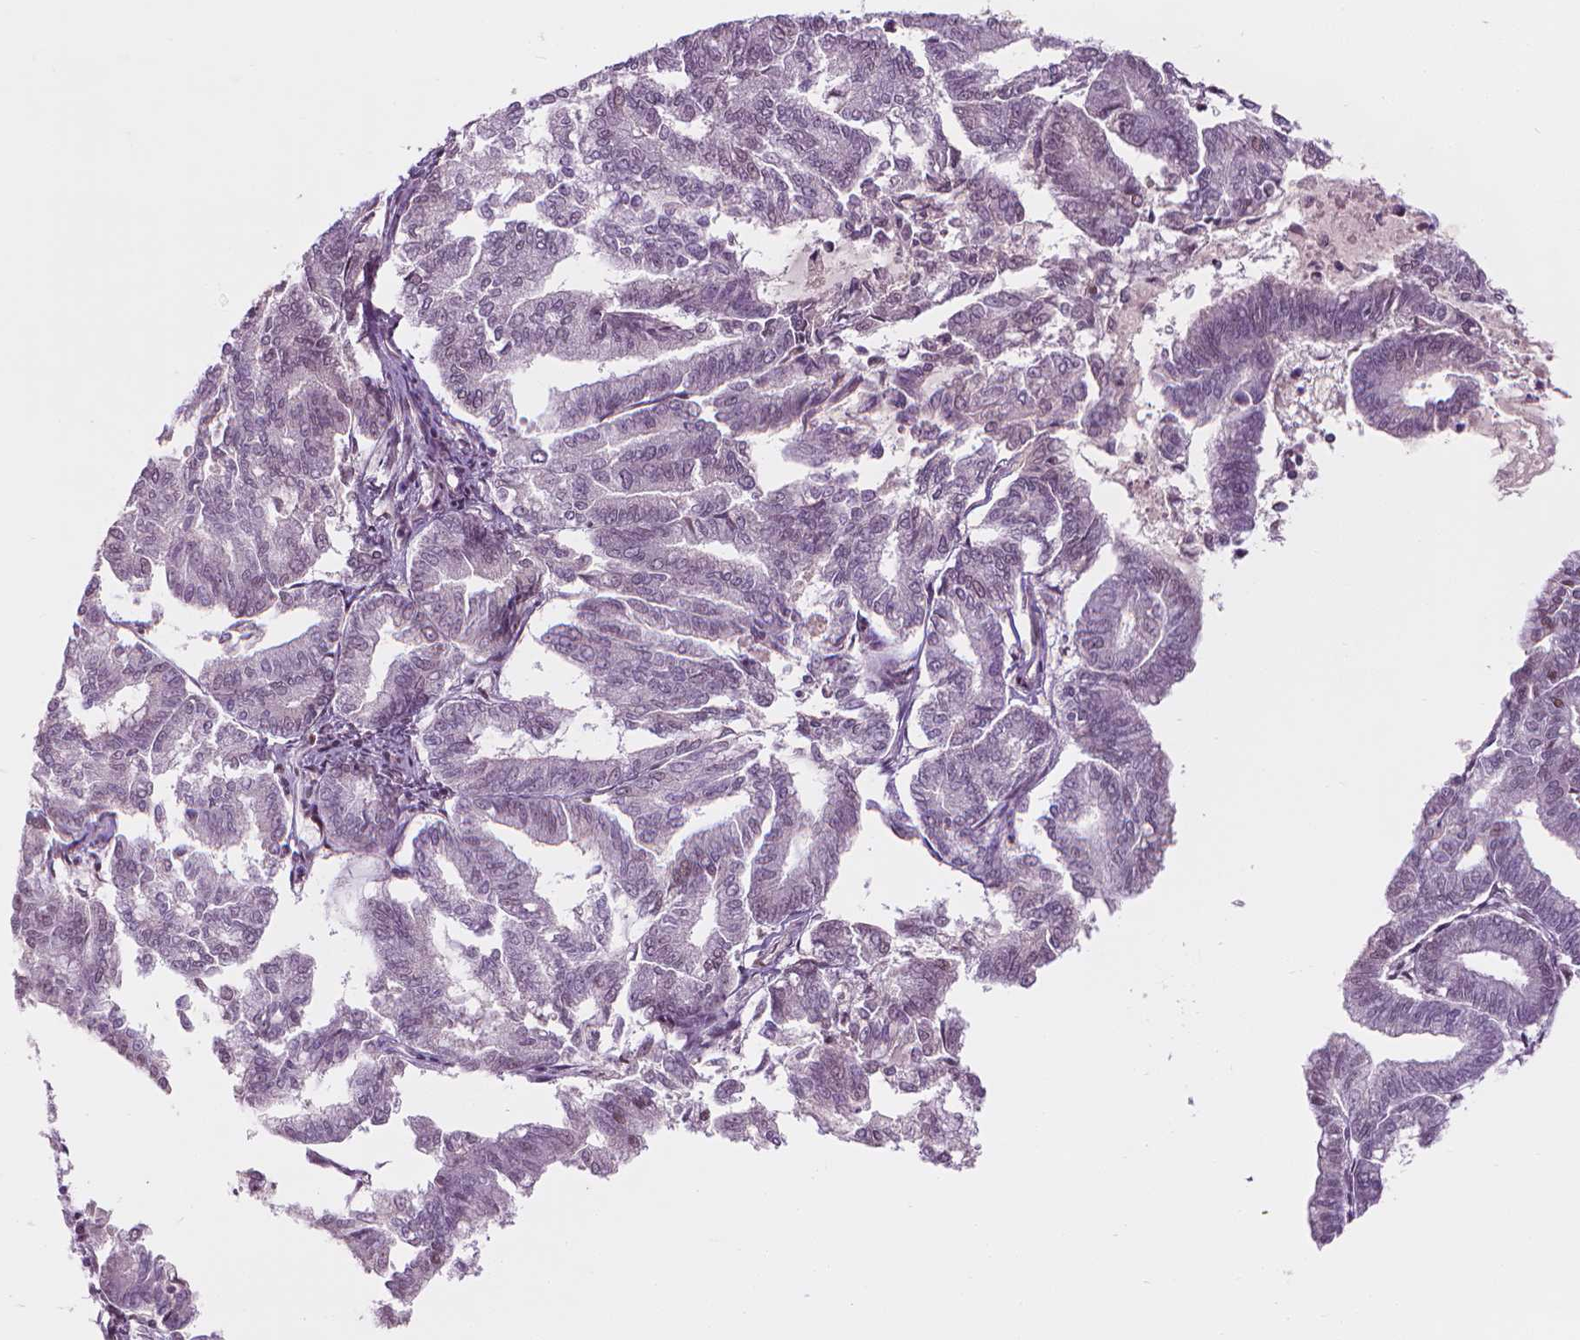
{"staining": {"intensity": "moderate", "quantity": "<25%", "location": "nuclear"}, "tissue": "endometrial cancer", "cell_type": "Tumor cells", "image_type": "cancer", "snomed": [{"axis": "morphology", "description": "Adenocarcinoma, NOS"}, {"axis": "topography", "description": "Endometrium"}], "caption": "Protein staining of endometrial cancer tissue displays moderate nuclear positivity in approximately <25% of tumor cells.", "gene": "ELF2", "patient": {"sex": "female", "age": 79}}